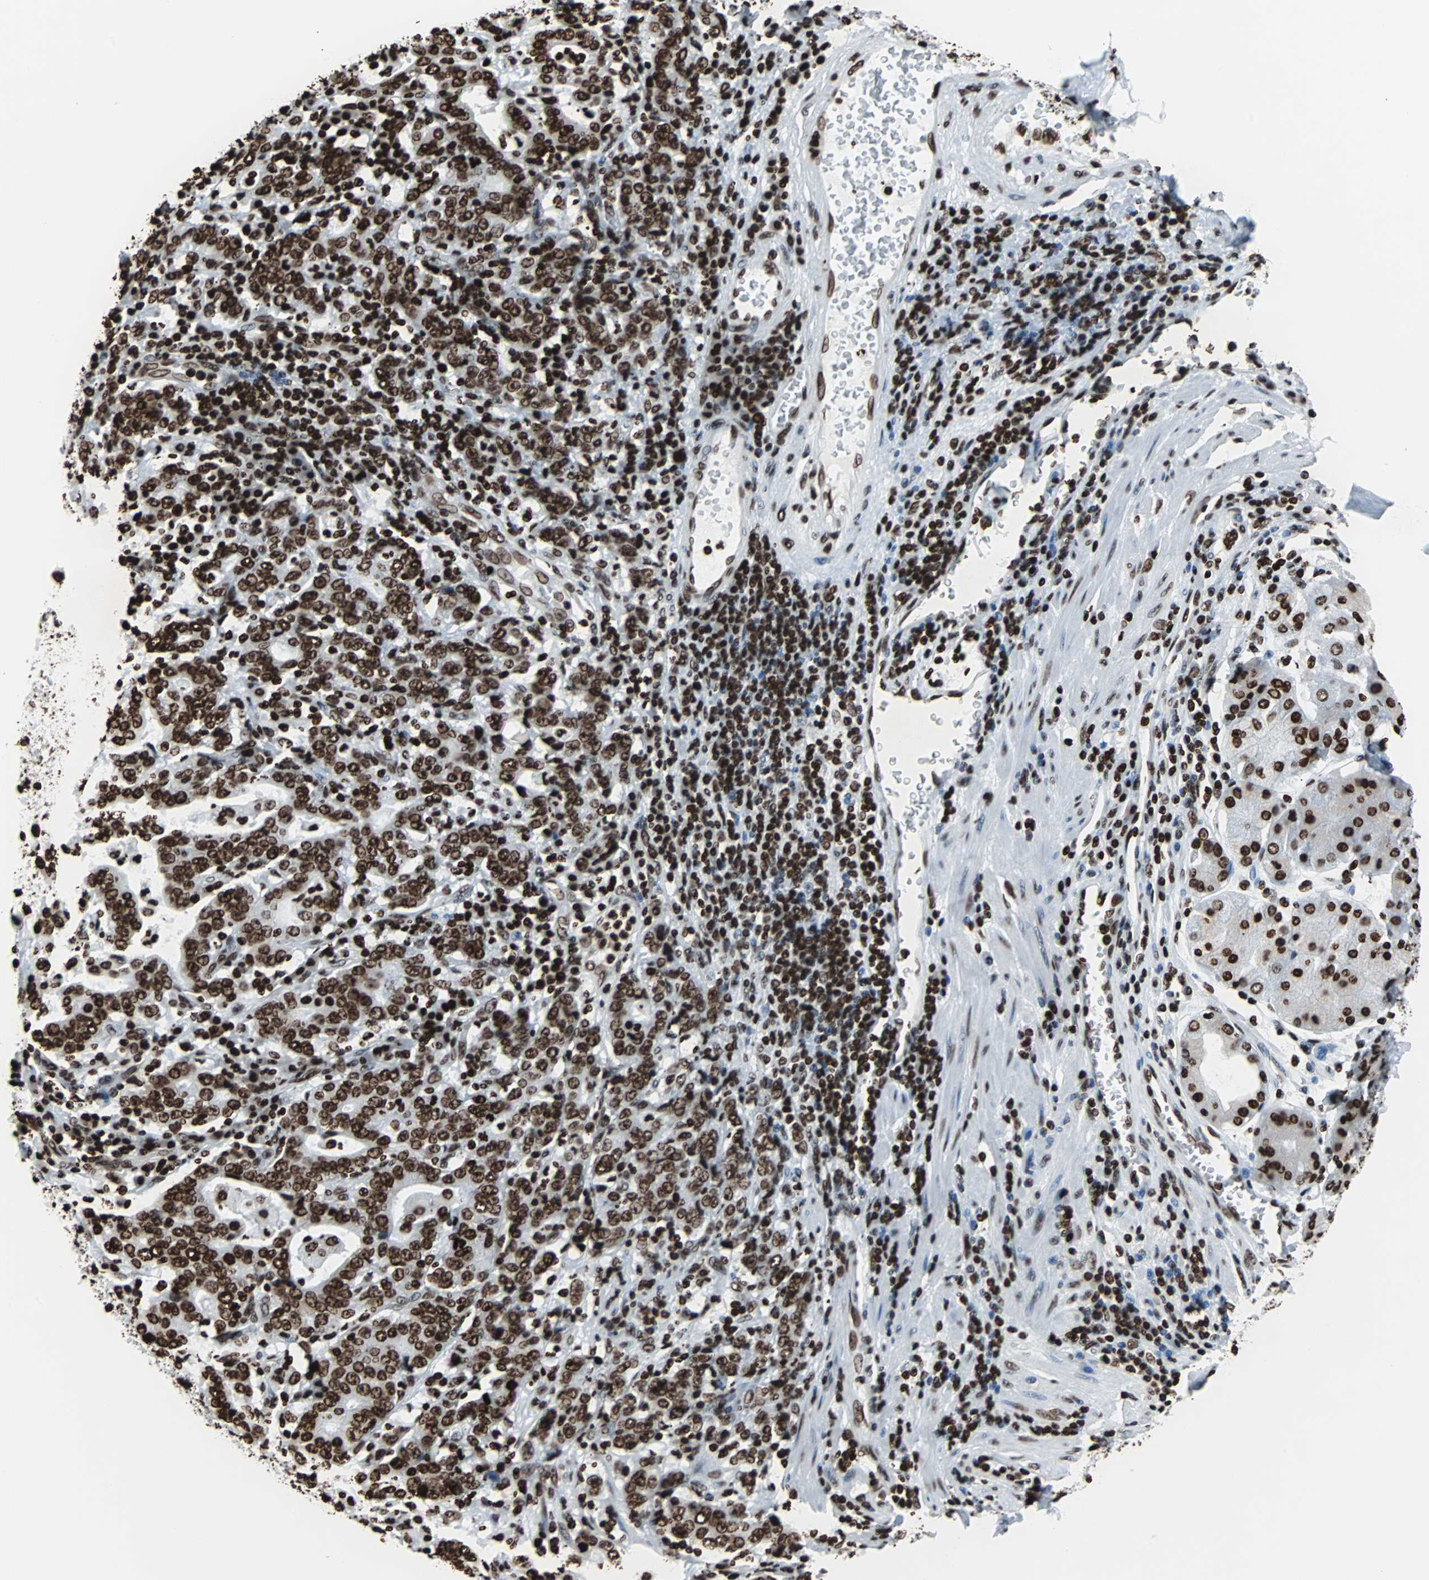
{"staining": {"intensity": "strong", "quantity": ">75%", "location": "nuclear"}, "tissue": "stomach cancer", "cell_type": "Tumor cells", "image_type": "cancer", "snomed": [{"axis": "morphology", "description": "Normal tissue, NOS"}, {"axis": "morphology", "description": "Adenocarcinoma, NOS"}, {"axis": "topography", "description": "Stomach, upper"}, {"axis": "topography", "description": "Stomach"}], "caption": "This histopathology image exhibits stomach cancer (adenocarcinoma) stained with IHC to label a protein in brown. The nuclear of tumor cells show strong positivity for the protein. Nuclei are counter-stained blue.", "gene": "H2BC18", "patient": {"sex": "male", "age": 59}}